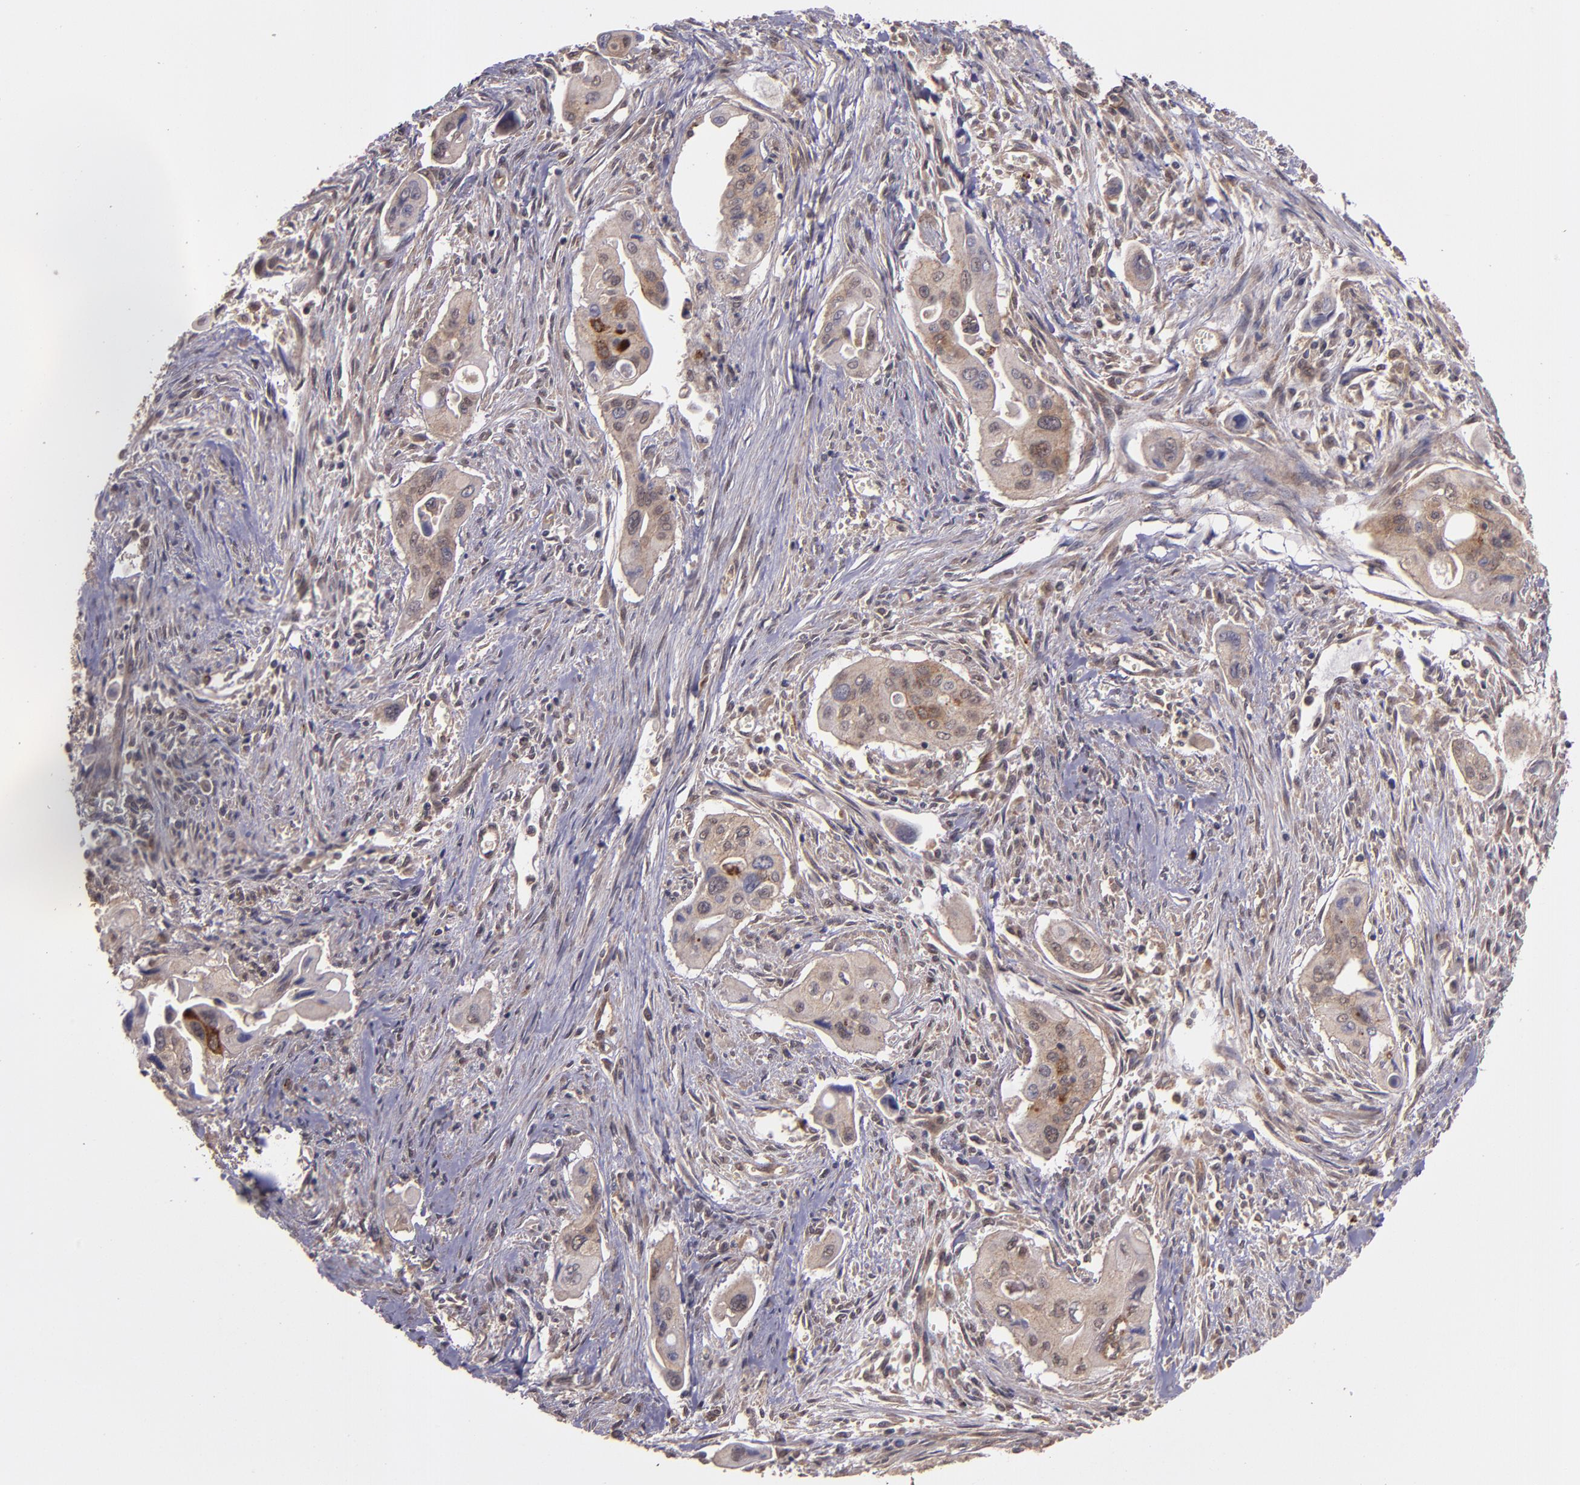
{"staining": {"intensity": "weak", "quantity": ">75%", "location": "cytoplasmic/membranous"}, "tissue": "pancreatic cancer", "cell_type": "Tumor cells", "image_type": "cancer", "snomed": [{"axis": "morphology", "description": "Adenocarcinoma, NOS"}, {"axis": "topography", "description": "Pancreas"}], "caption": "Immunohistochemical staining of pancreatic adenocarcinoma shows weak cytoplasmic/membranous protein staining in about >75% of tumor cells.", "gene": "FTSJ1", "patient": {"sex": "male", "age": 77}}